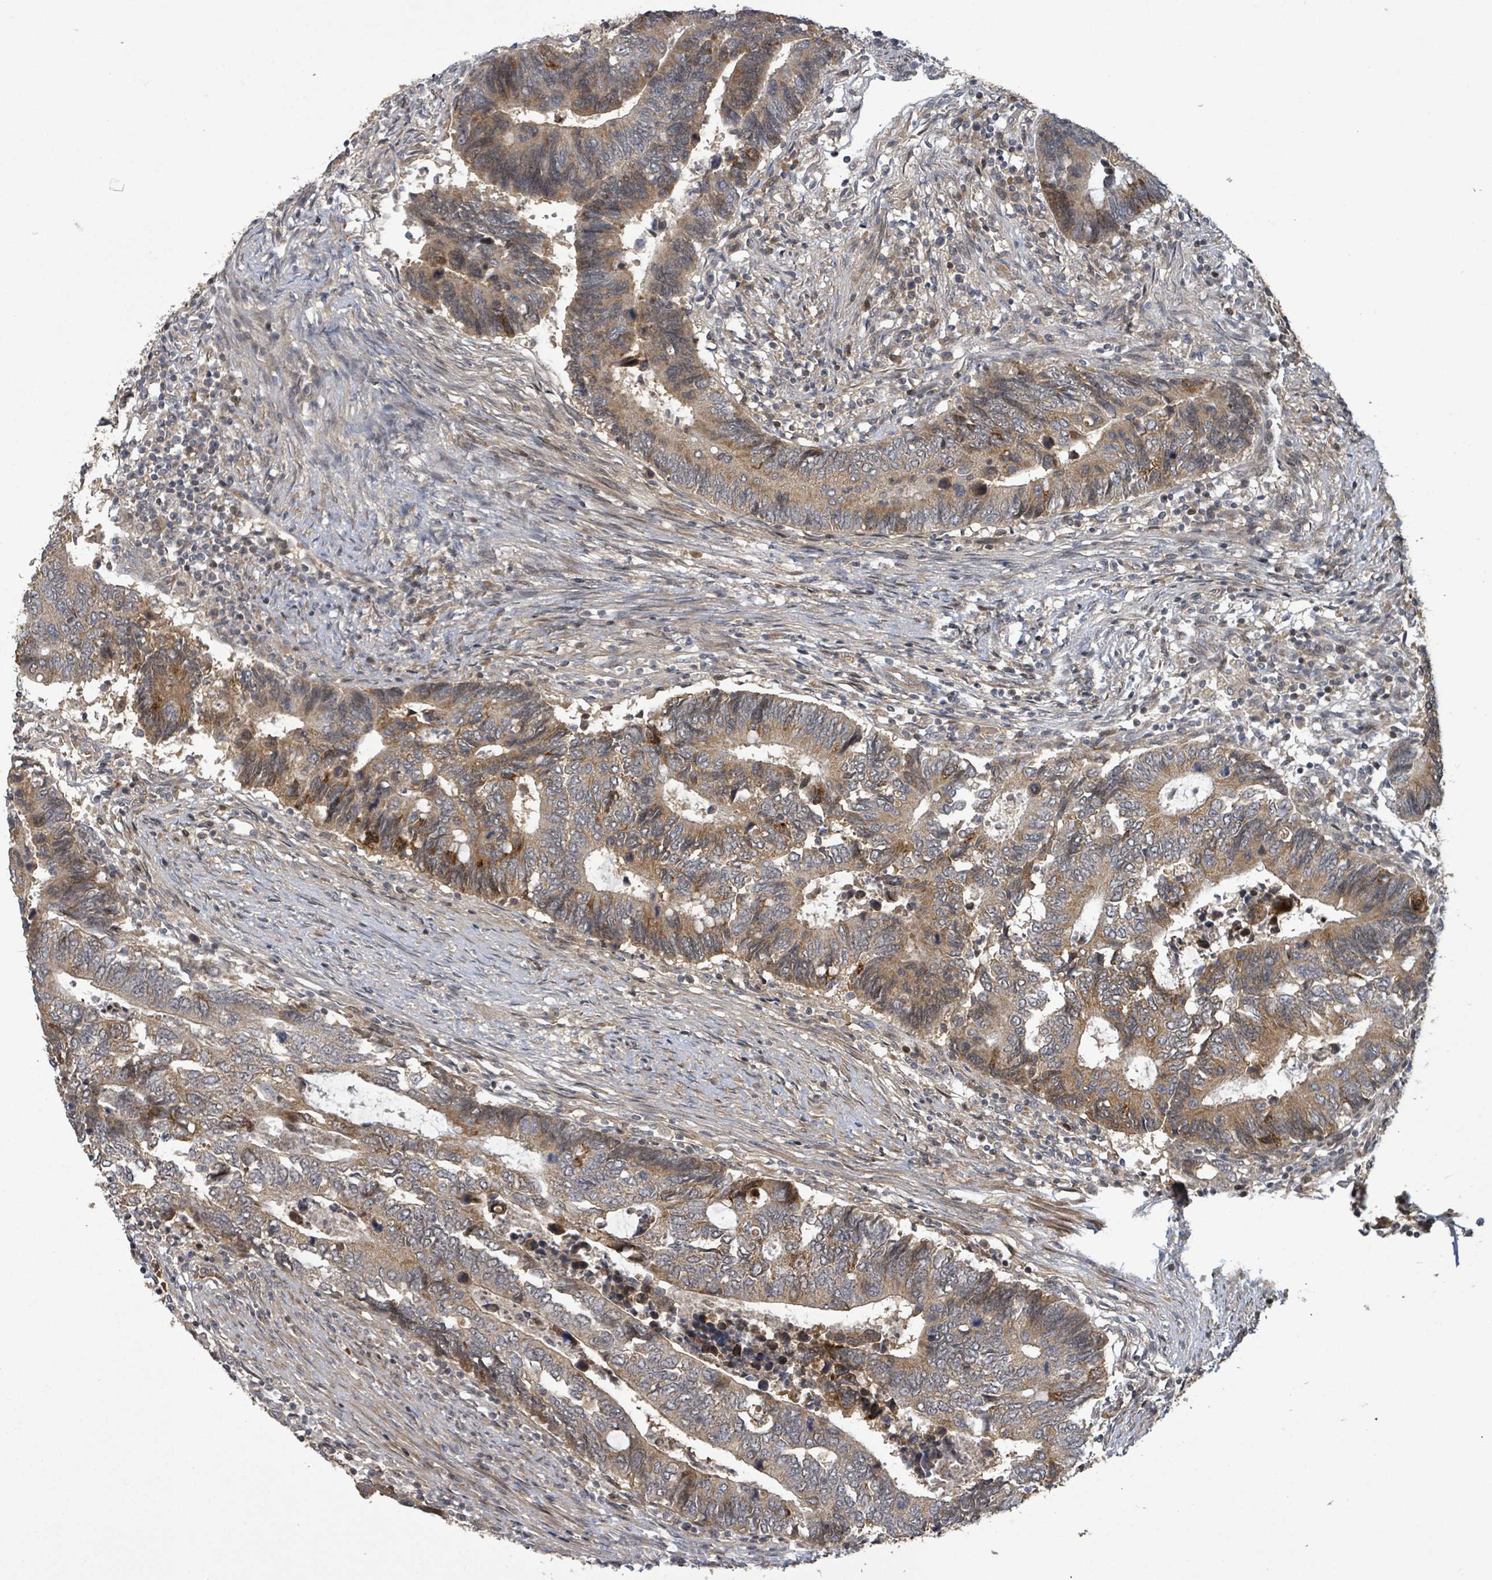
{"staining": {"intensity": "moderate", "quantity": "25%-75%", "location": "cytoplasmic/membranous"}, "tissue": "colorectal cancer", "cell_type": "Tumor cells", "image_type": "cancer", "snomed": [{"axis": "morphology", "description": "Adenocarcinoma, NOS"}, {"axis": "topography", "description": "Colon"}], "caption": "Immunohistochemical staining of colorectal cancer reveals medium levels of moderate cytoplasmic/membranous positivity in approximately 25%-75% of tumor cells.", "gene": "ITGA11", "patient": {"sex": "male", "age": 87}}